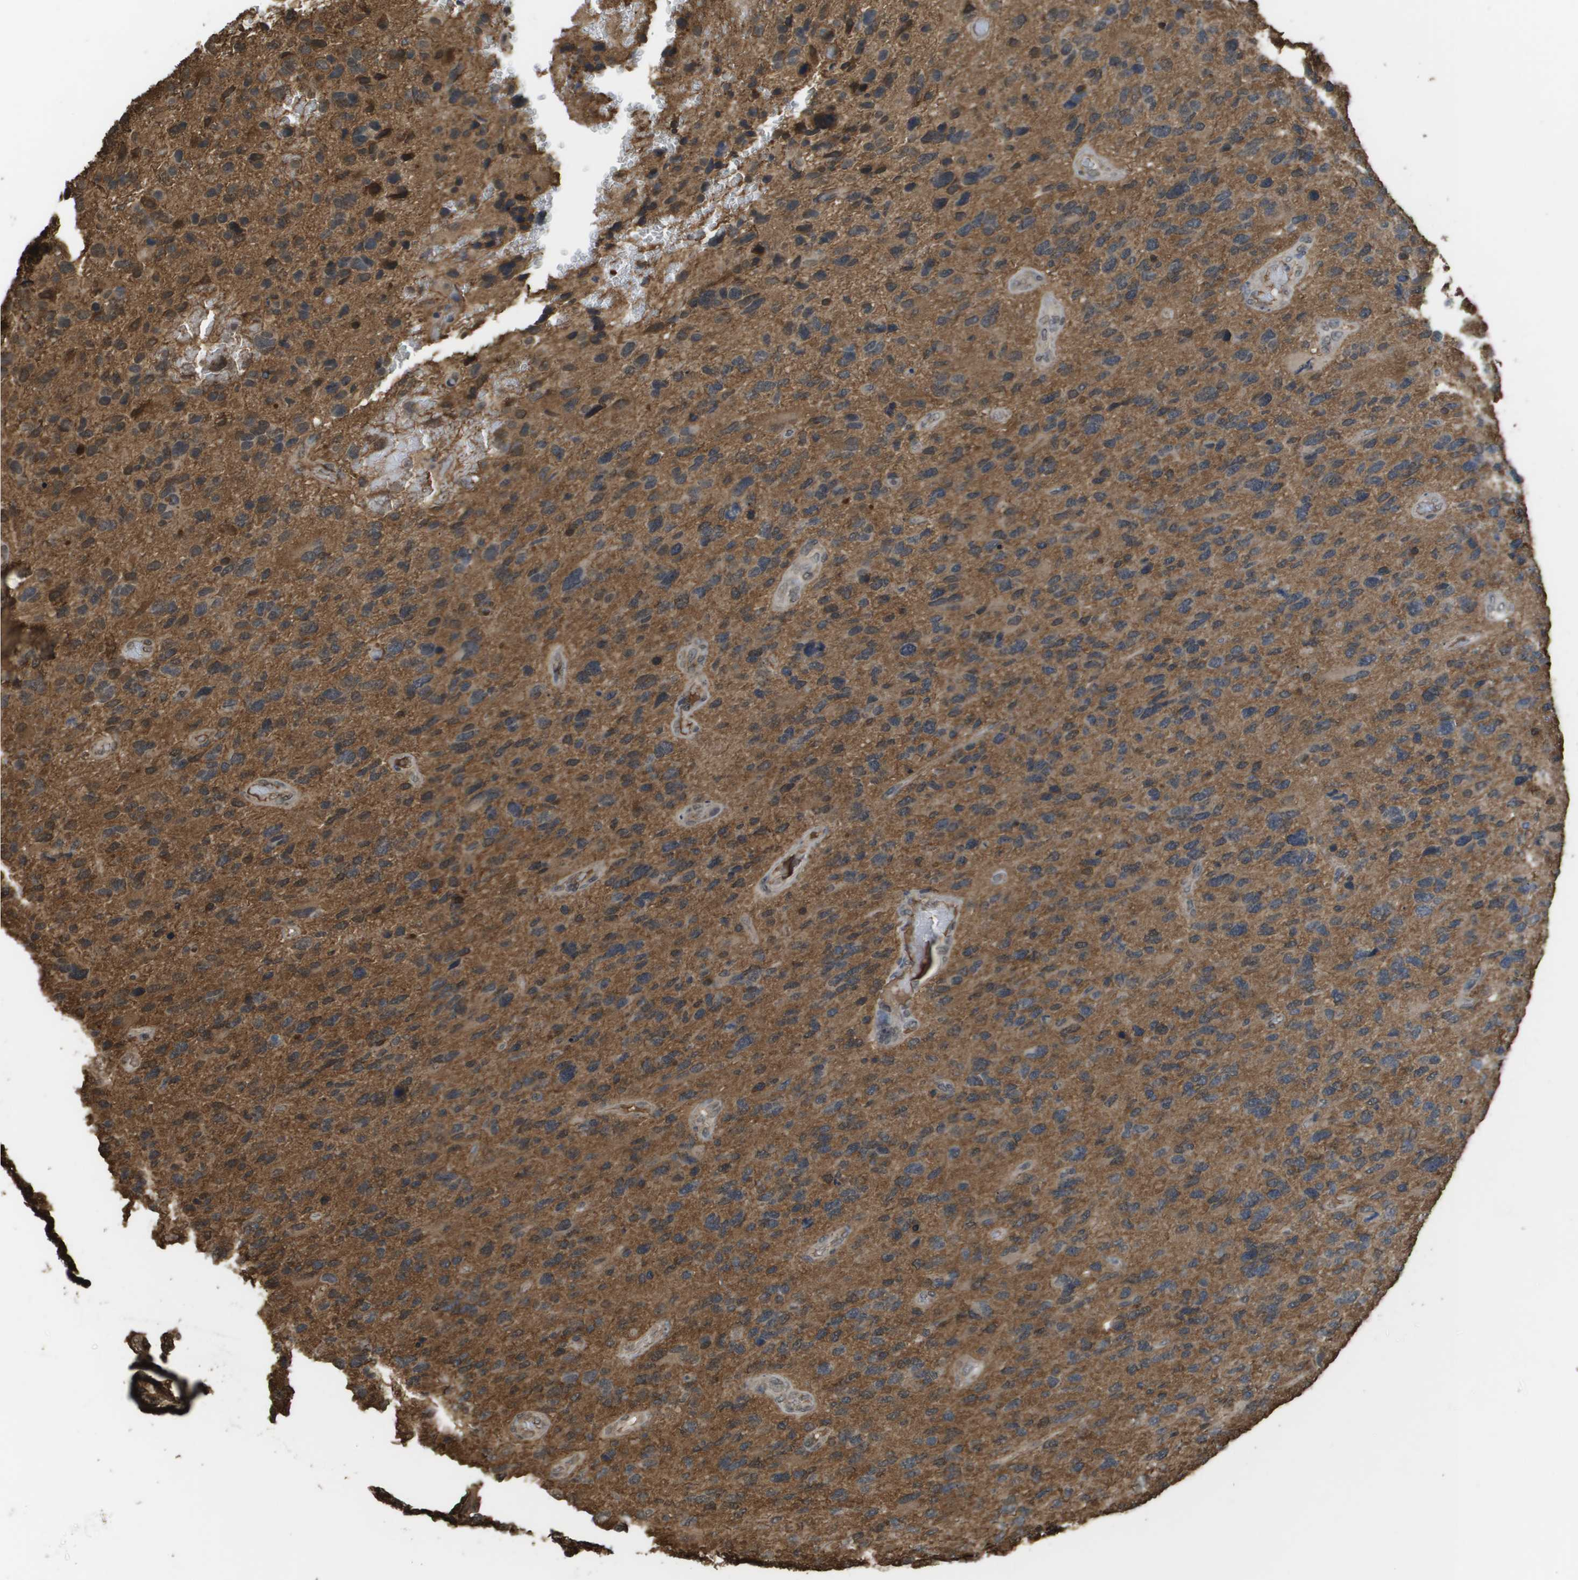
{"staining": {"intensity": "moderate", "quantity": ">75%", "location": "cytoplasmic/membranous"}, "tissue": "glioma", "cell_type": "Tumor cells", "image_type": "cancer", "snomed": [{"axis": "morphology", "description": "Glioma, malignant, High grade"}, {"axis": "topography", "description": "Brain"}], "caption": "Immunohistochemistry image of neoplastic tissue: human malignant glioma (high-grade) stained using IHC demonstrates medium levels of moderate protein expression localized specifically in the cytoplasmic/membranous of tumor cells, appearing as a cytoplasmic/membranous brown color.", "gene": "NDRG2", "patient": {"sex": "female", "age": 58}}